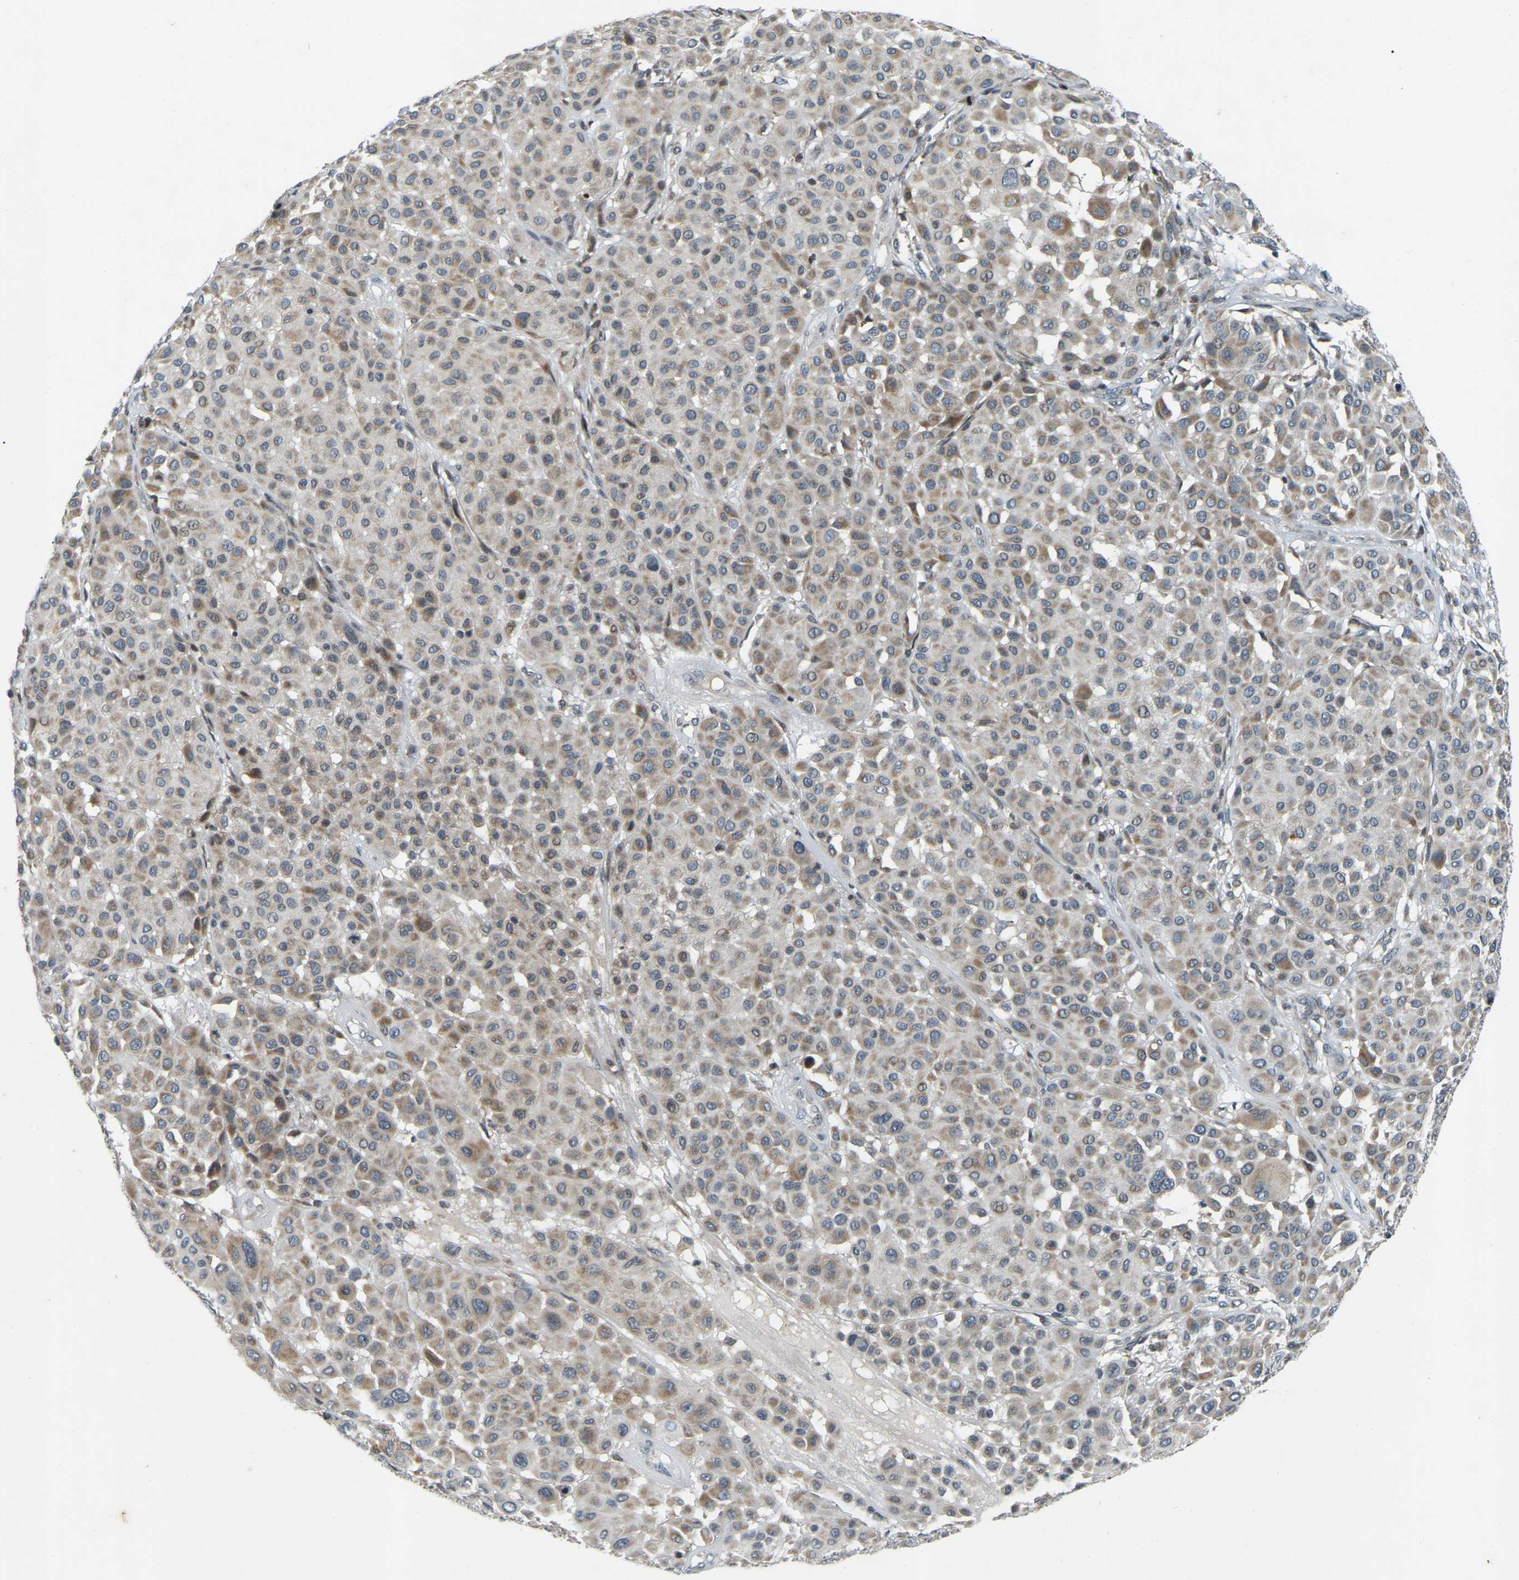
{"staining": {"intensity": "moderate", "quantity": ">75%", "location": "cytoplasmic/membranous"}, "tissue": "melanoma", "cell_type": "Tumor cells", "image_type": "cancer", "snomed": [{"axis": "morphology", "description": "Malignant melanoma, Metastatic site"}, {"axis": "topography", "description": "Soft tissue"}], "caption": "Malignant melanoma (metastatic site) stained with a brown dye displays moderate cytoplasmic/membranous positive expression in about >75% of tumor cells.", "gene": "PARL", "patient": {"sex": "male", "age": 41}}